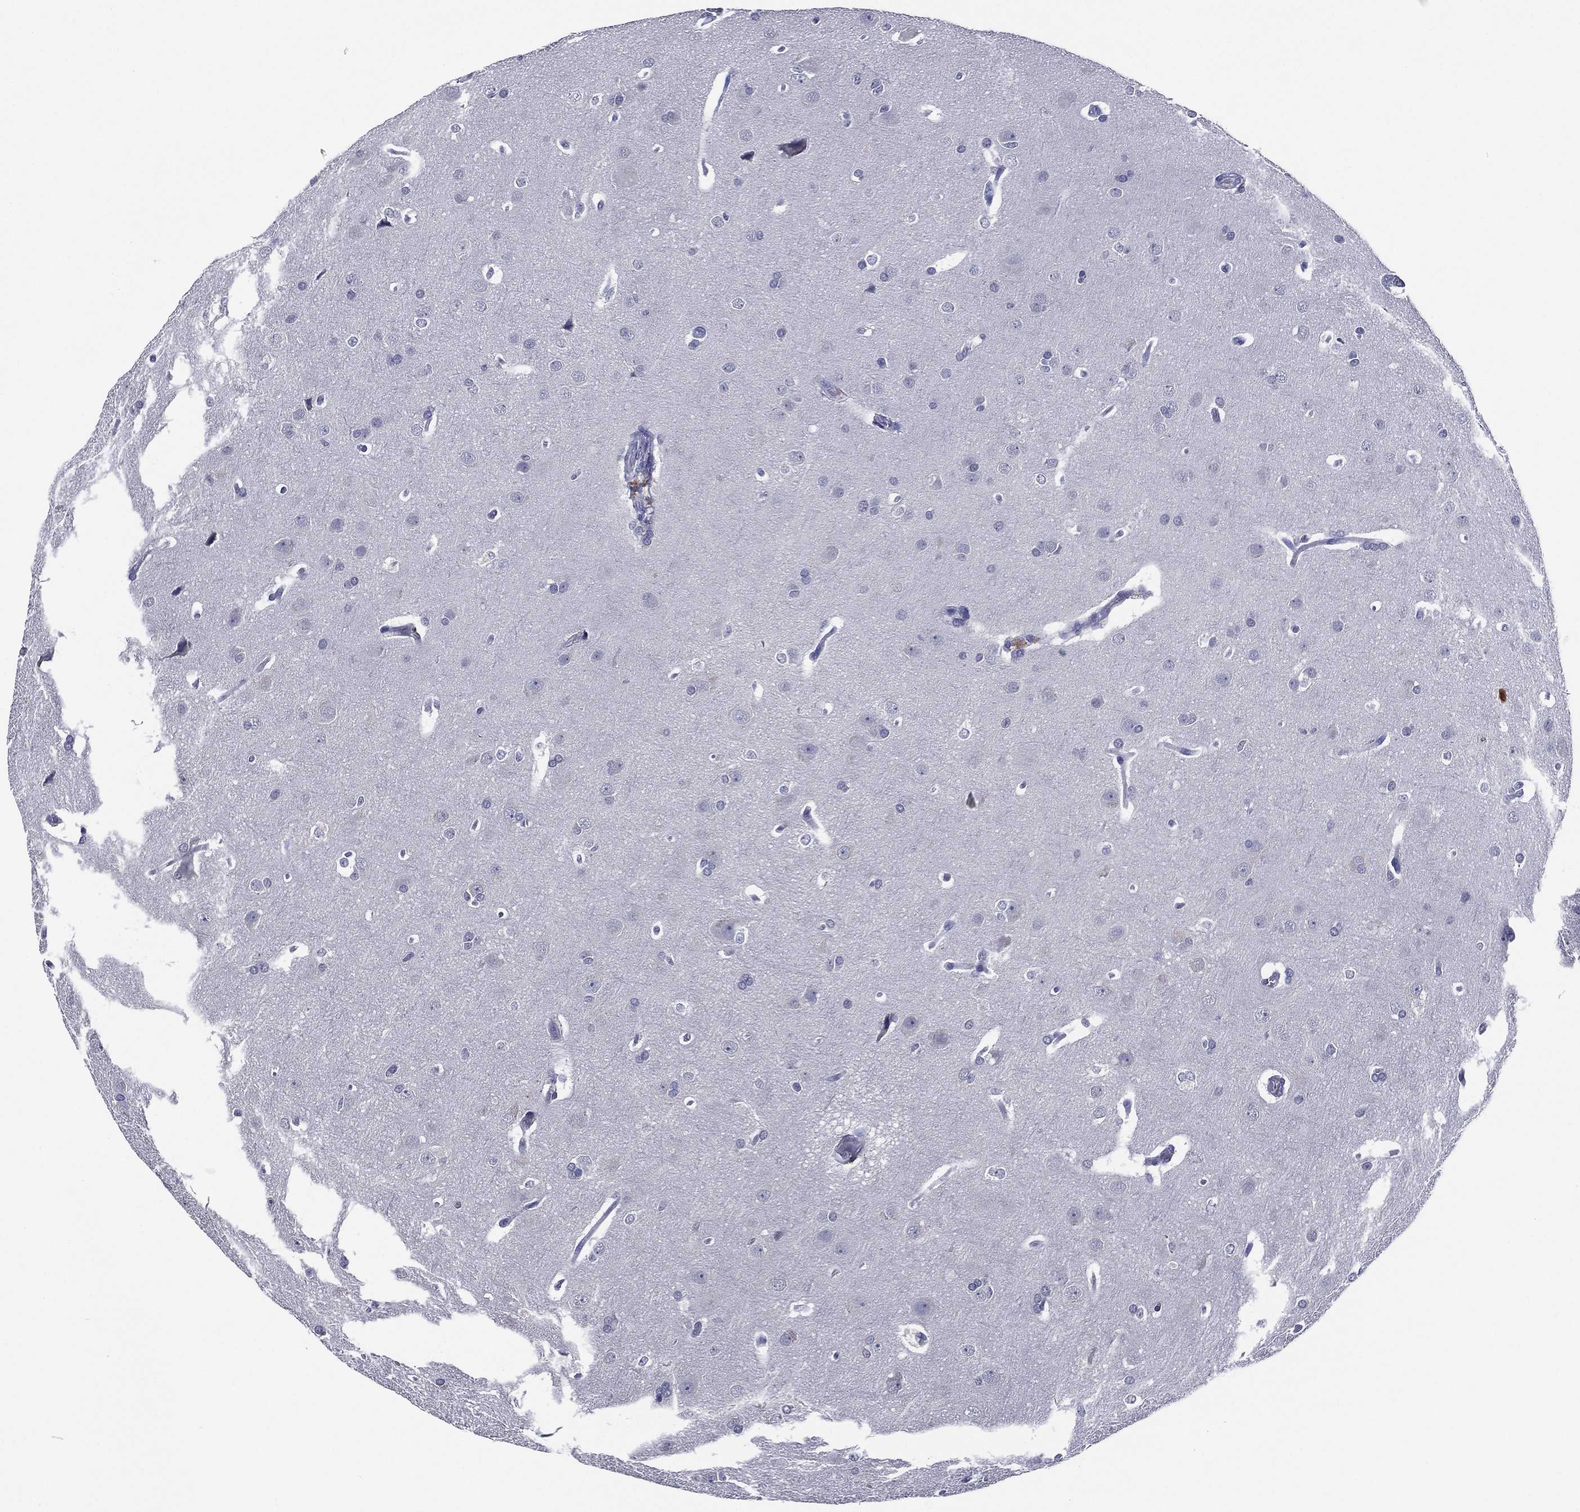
{"staining": {"intensity": "negative", "quantity": "none", "location": "none"}, "tissue": "glioma", "cell_type": "Tumor cells", "image_type": "cancer", "snomed": [{"axis": "morphology", "description": "Glioma, malignant, Low grade"}, {"axis": "topography", "description": "Brain"}], "caption": "Malignant glioma (low-grade) stained for a protein using immunohistochemistry exhibits no positivity tumor cells.", "gene": "TFAP2A", "patient": {"sex": "female", "age": 32}}